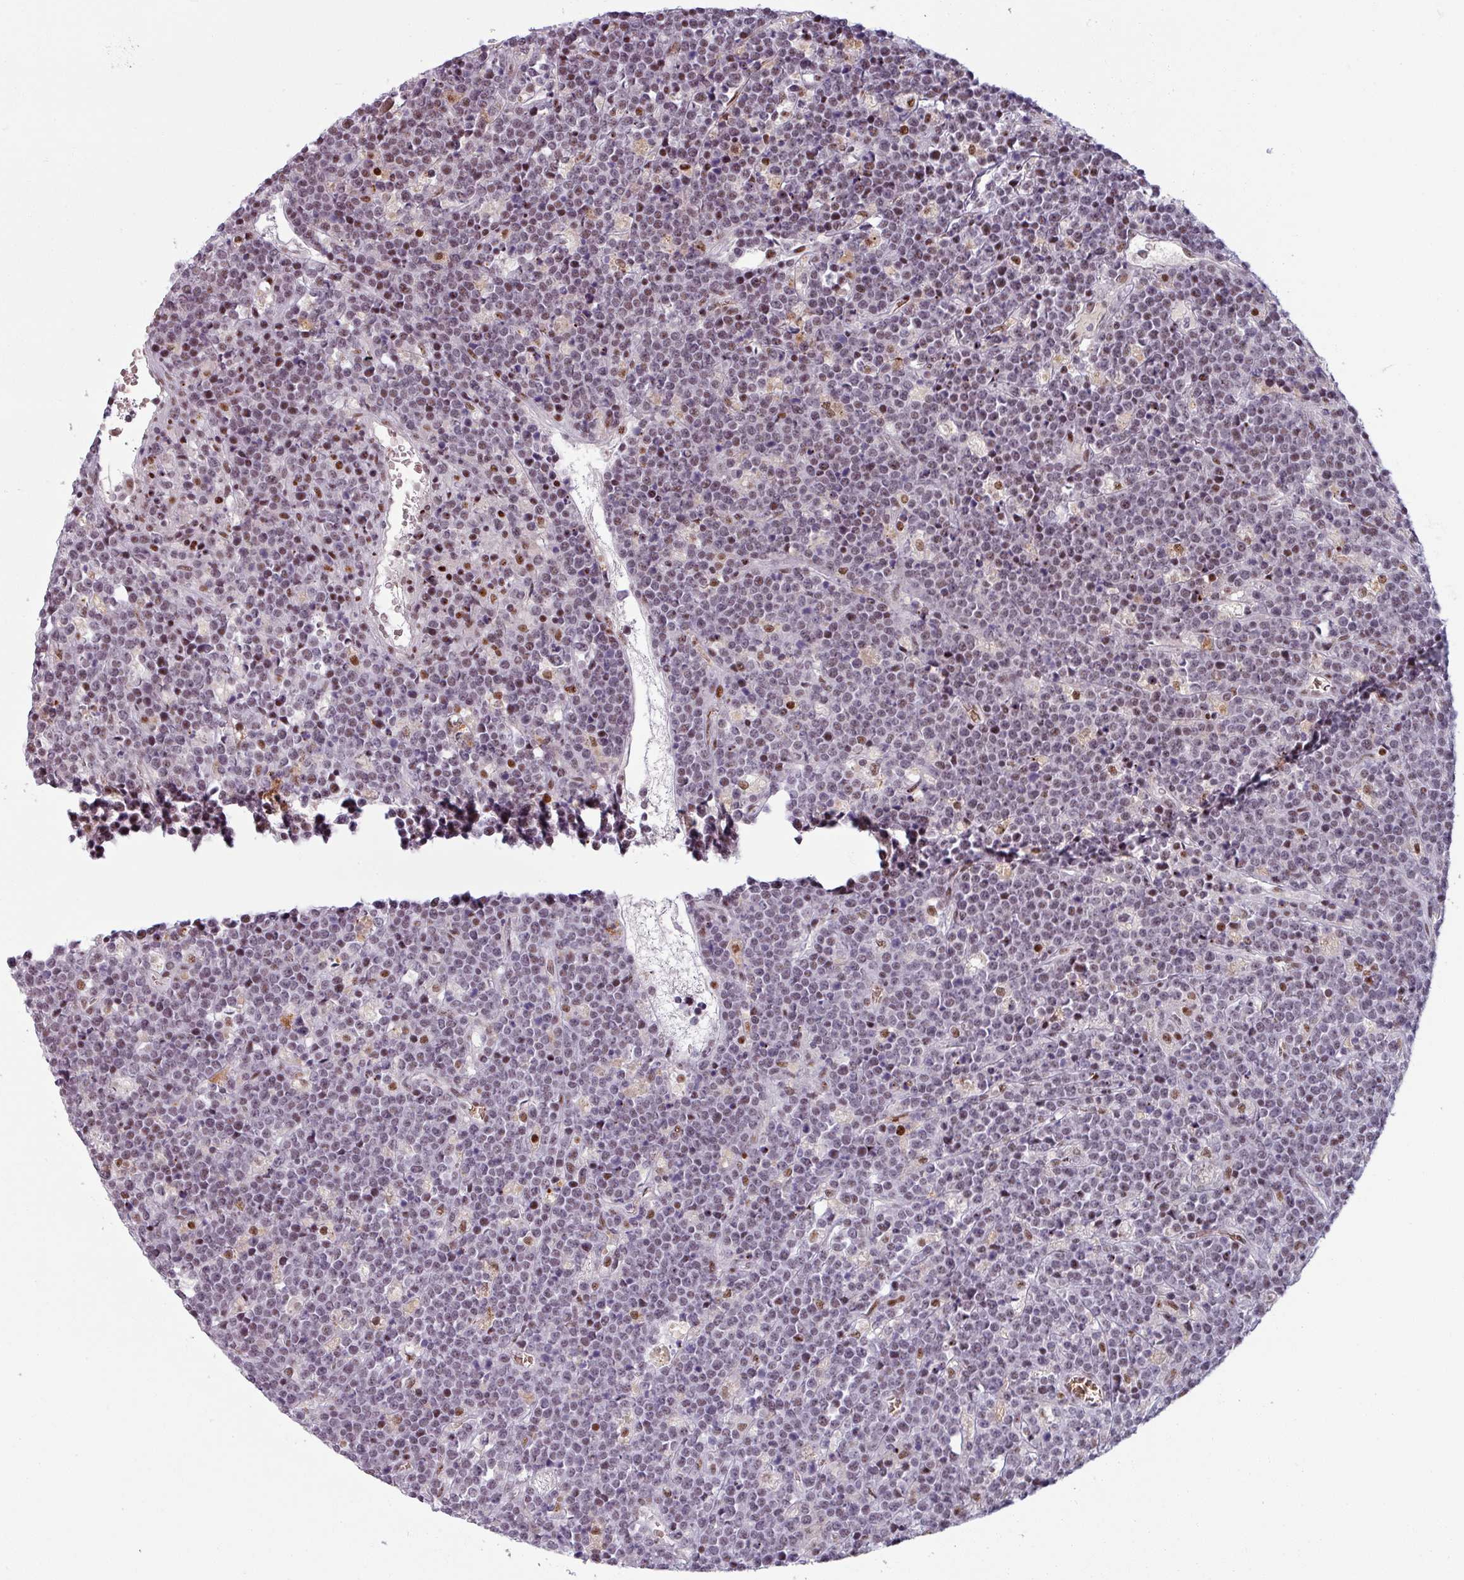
{"staining": {"intensity": "moderate", "quantity": "25%-75%", "location": "nuclear"}, "tissue": "lymphoma", "cell_type": "Tumor cells", "image_type": "cancer", "snomed": [{"axis": "morphology", "description": "Malignant lymphoma, non-Hodgkin's type, High grade"}, {"axis": "topography", "description": "Ovary"}], "caption": "Tumor cells demonstrate medium levels of moderate nuclear expression in approximately 25%-75% of cells in human lymphoma.", "gene": "NCOR1", "patient": {"sex": "female", "age": 56}}